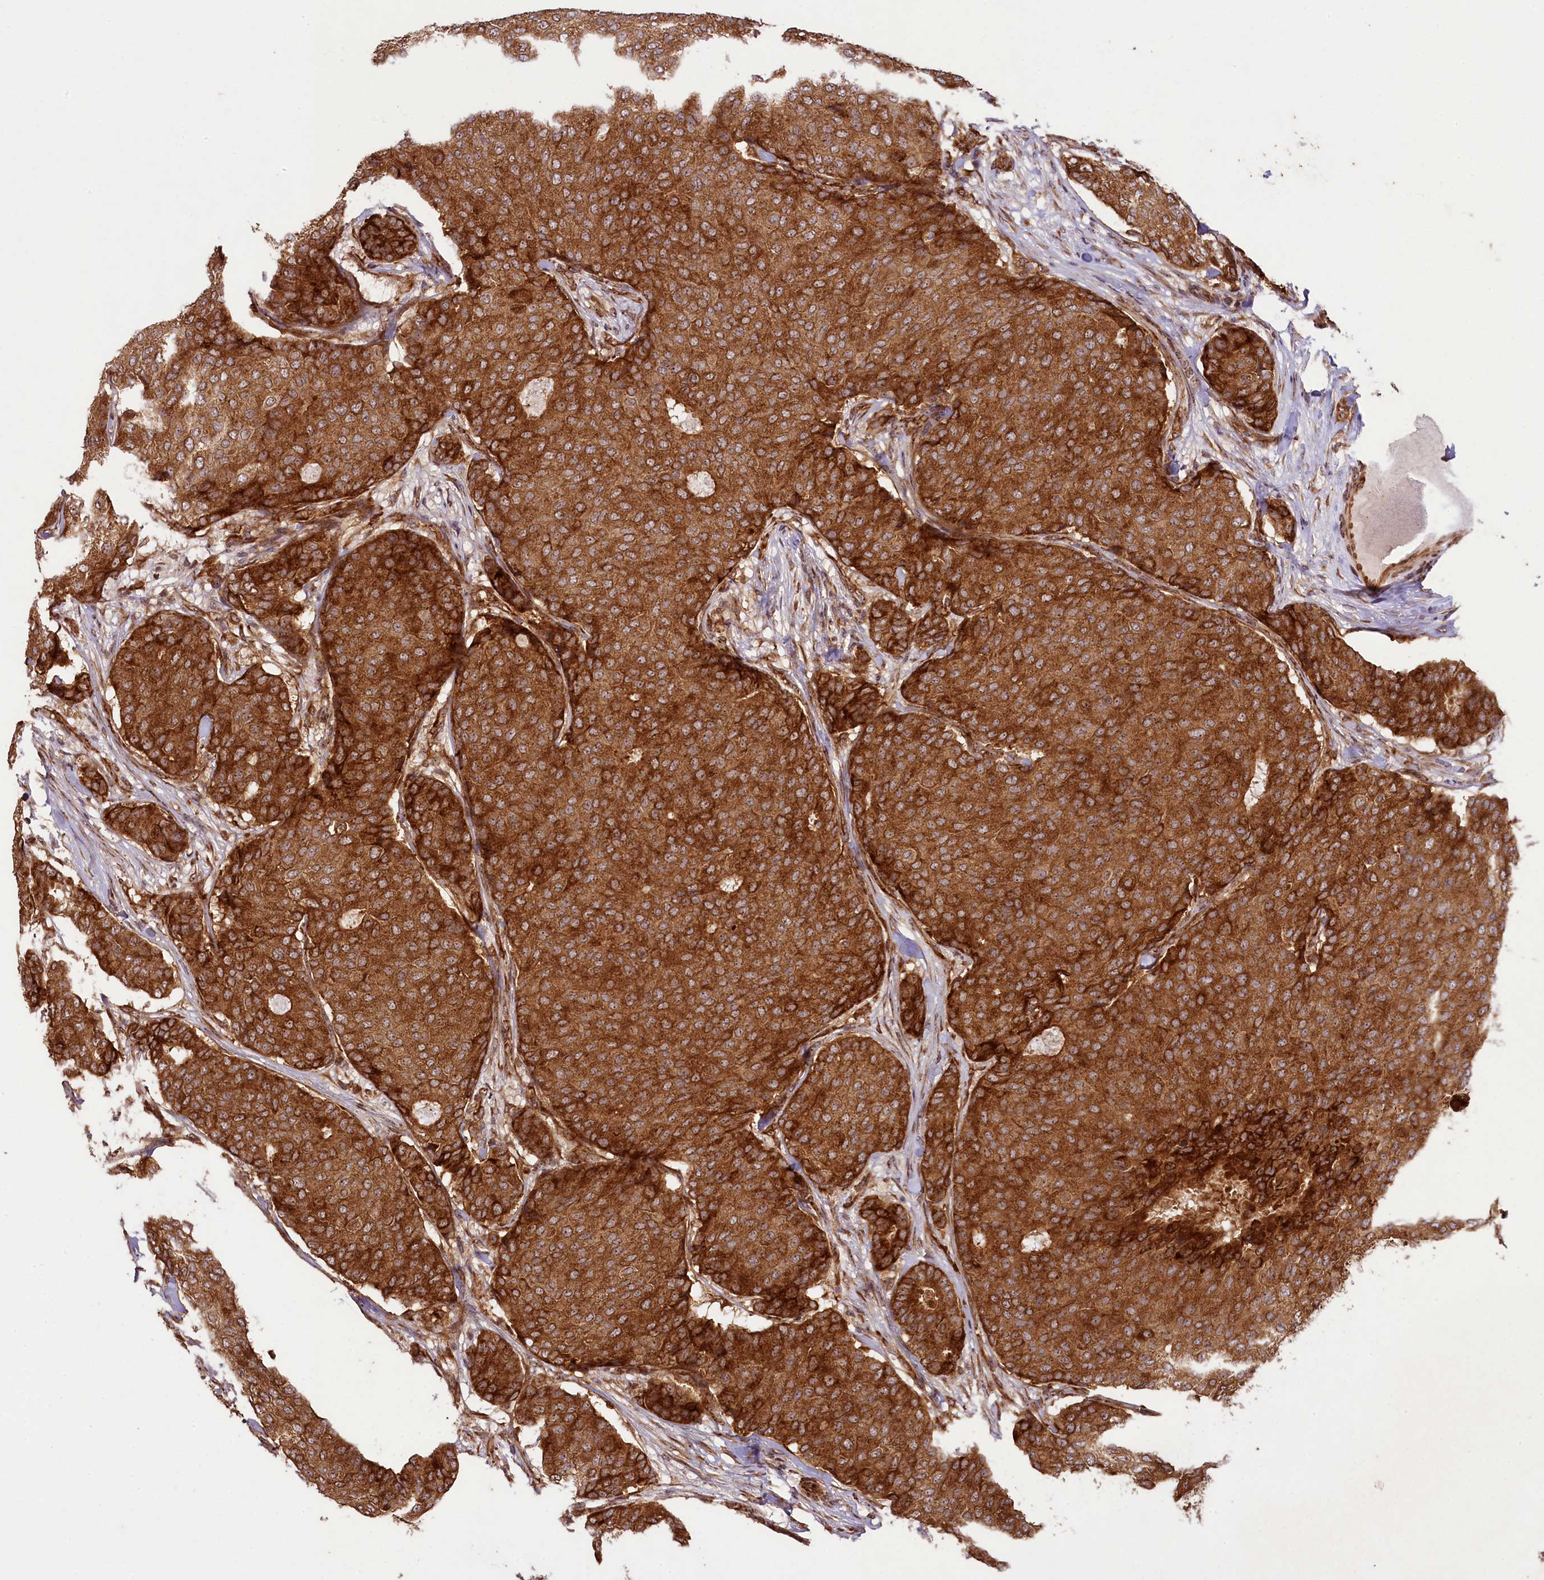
{"staining": {"intensity": "strong", "quantity": ">75%", "location": "cytoplasmic/membranous"}, "tissue": "breast cancer", "cell_type": "Tumor cells", "image_type": "cancer", "snomed": [{"axis": "morphology", "description": "Duct carcinoma"}, {"axis": "topography", "description": "Breast"}], "caption": "The immunohistochemical stain highlights strong cytoplasmic/membranous expression in tumor cells of breast invasive ductal carcinoma tissue.", "gene": "LARP4", "patient": {"sex": "female", "age": 75}}